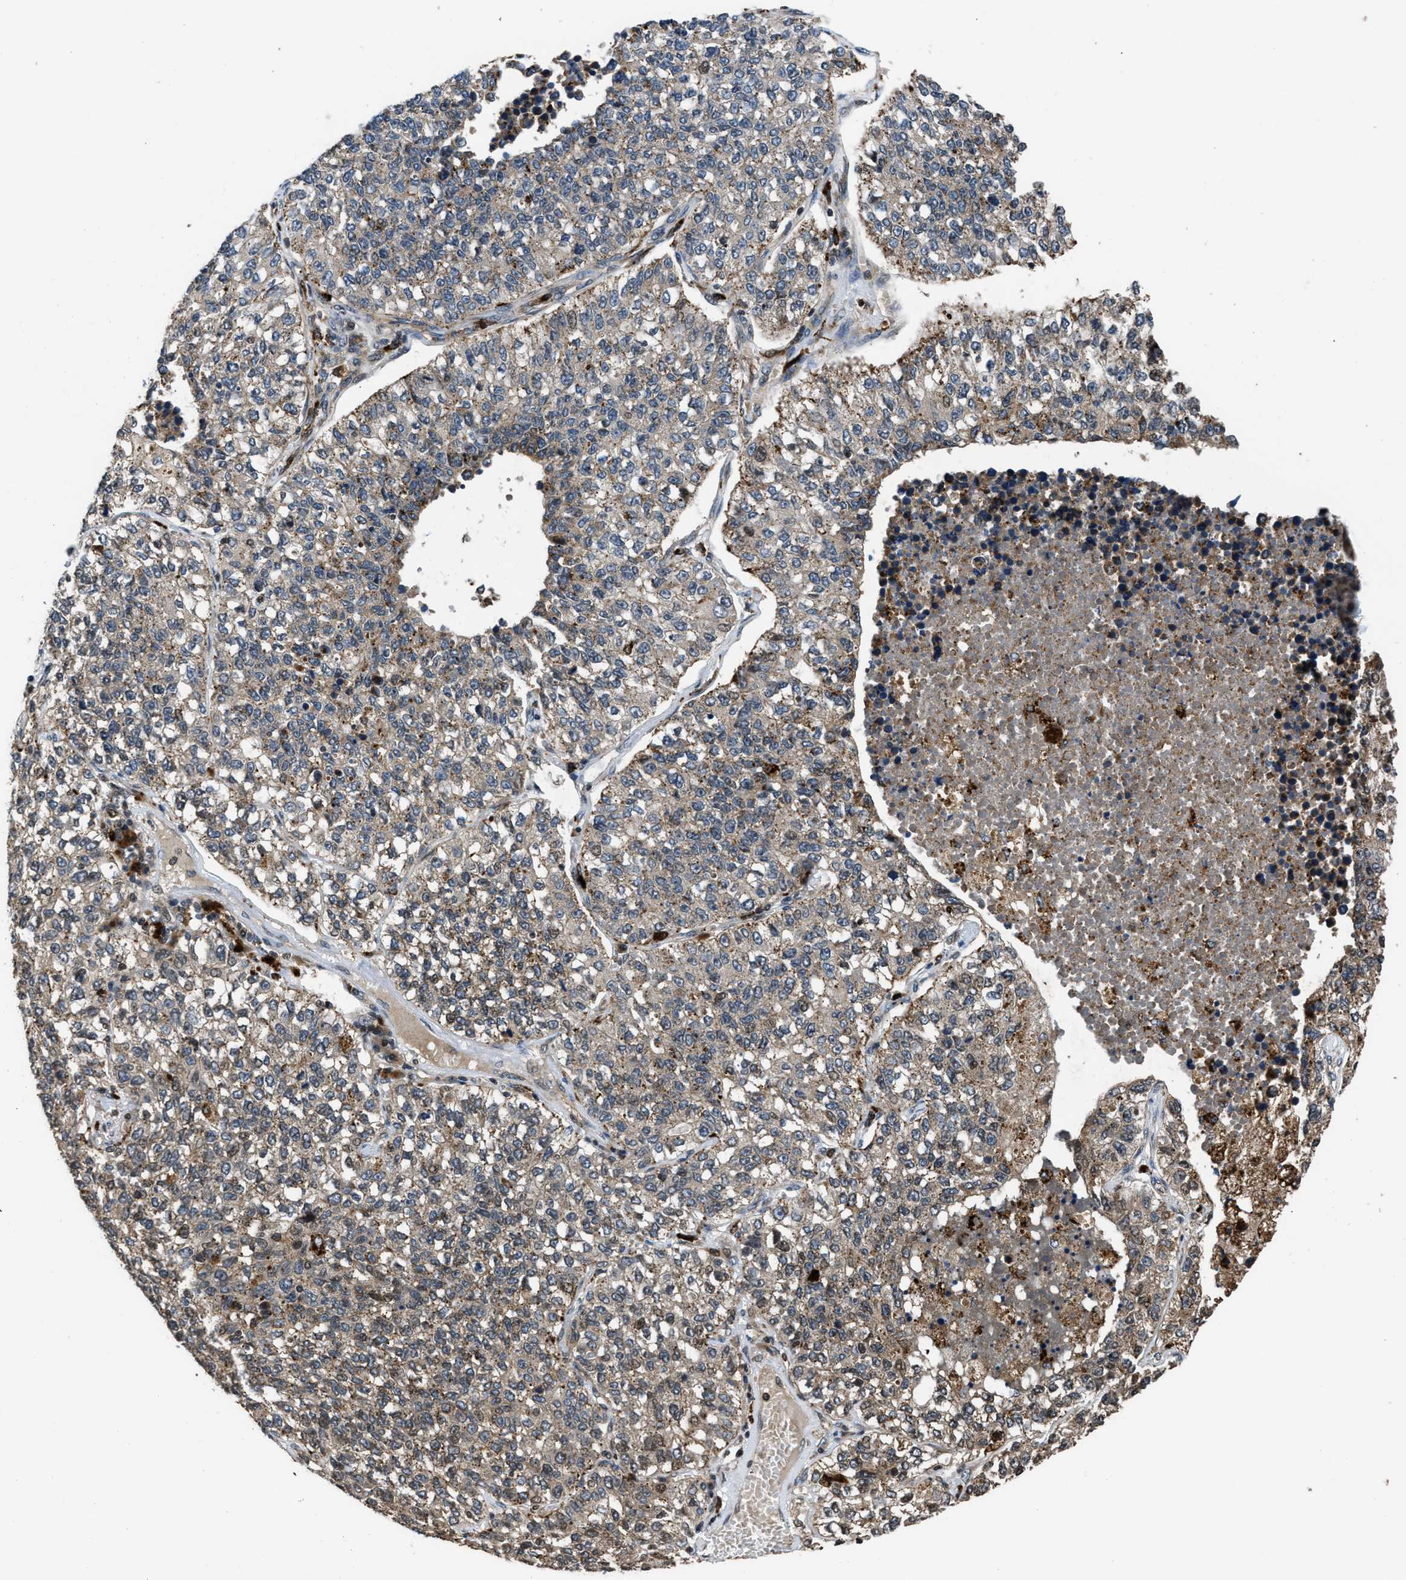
{"staining": {"intensity": "weak", "quantity": "25%-75%", "location": "cytoplasmic/membranous"}, "tissue": "lung cancer", "cell_type": "Tumor cells", "image_type": "cancer", "snomed": [{"axis": "morphology", "description": "Adenocarcinoma, NOS"}, {"axis": "topography", "description": "Lung"}], "caption": "Human lung cancer stained for a protein (brown) shows weak cytoplasmic/membranous positive expression in approximately 25%-75% of tumor cells.", "gene": "CTBS", "patient": {"sex": "male", "age": 49}}